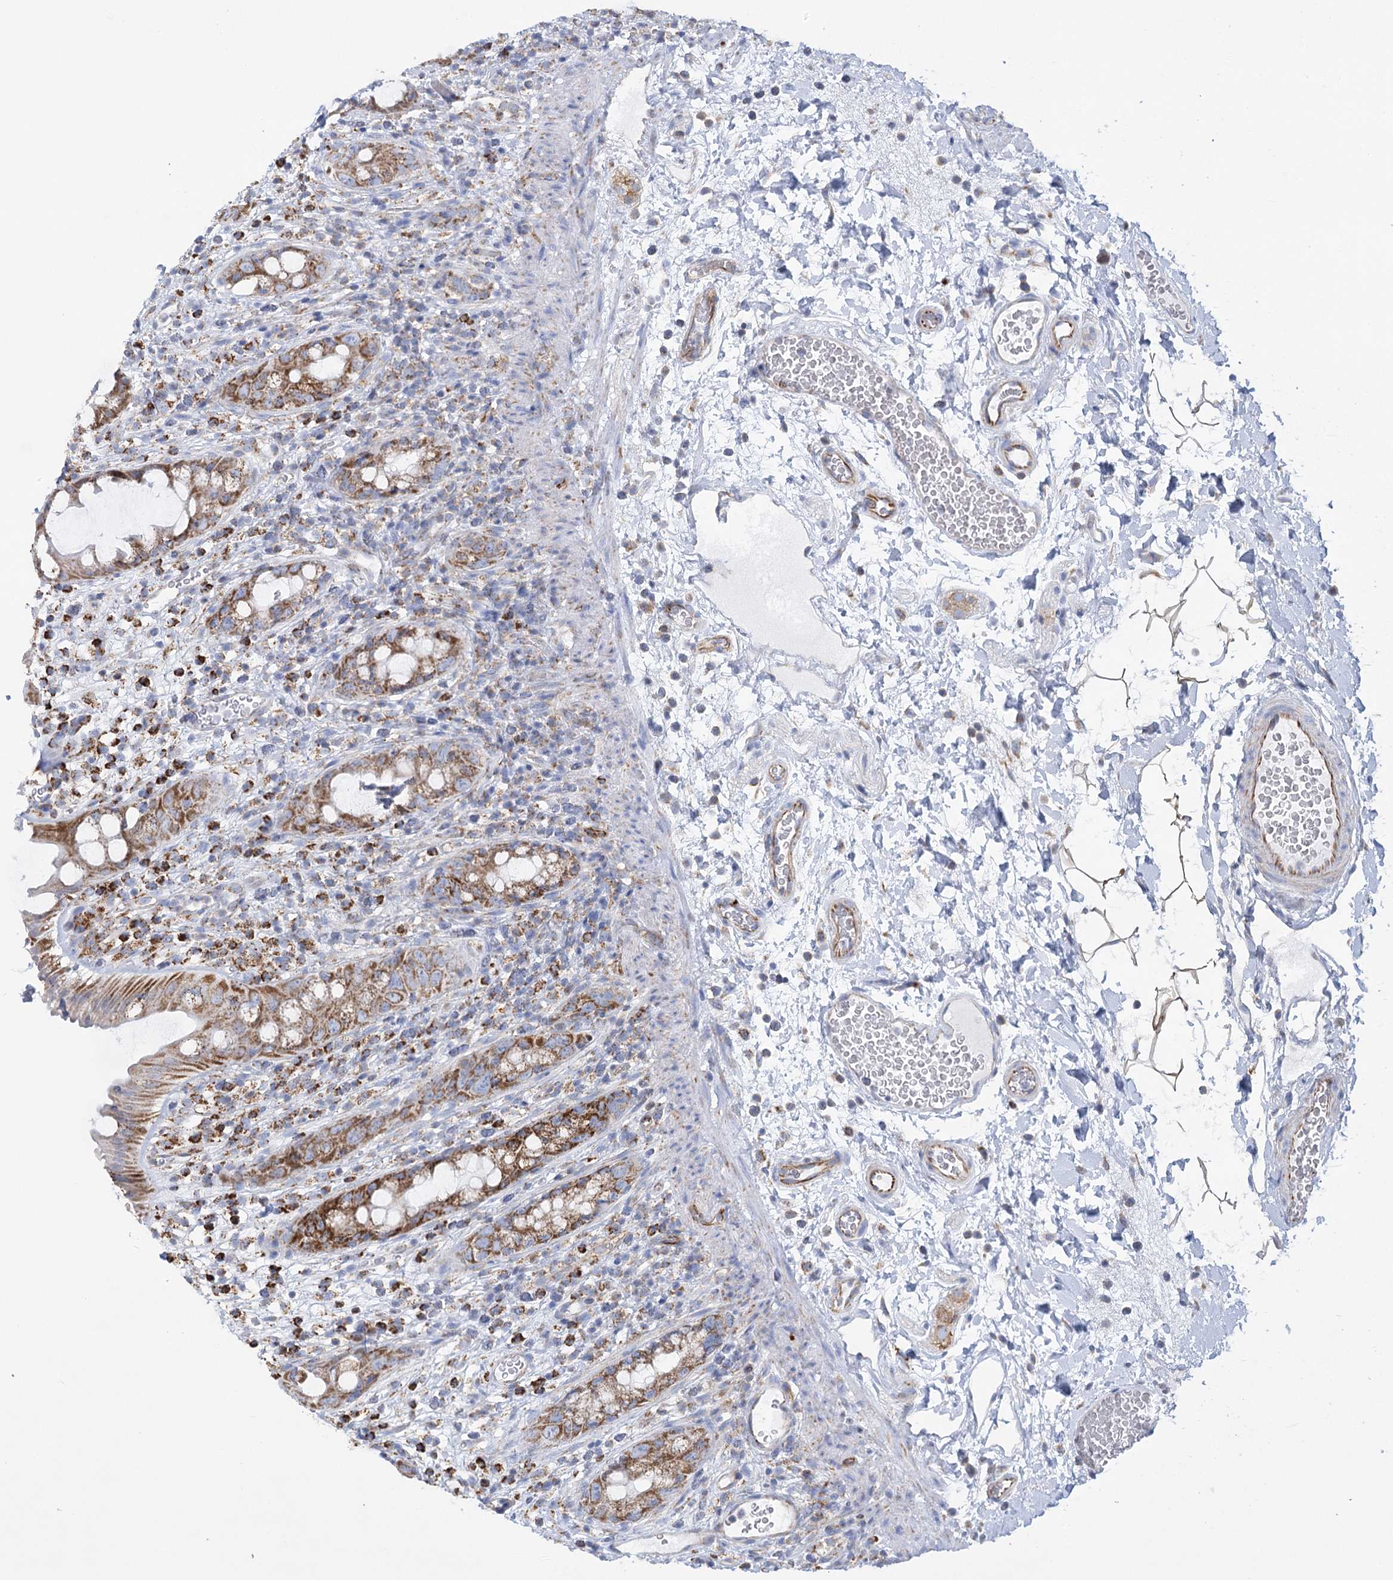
{"staining": {"intensity": "strong", "quantity": ">75%", "location": "cytoplasmic/membranous"}, "tissue": "rectum", "cell_type": "Glandular cells", "image_type": "normal", "snomed": [{"axis": "morphology", "description": "Normal tissue, NOS"}, {"axis": "topography", "description": "Rectum"}], "caption": "The image reveals immunohistochemical staining of normal rectum. There is strong cytoplasmic/membranous expression is present in approximately >75% of glandular cells. (DAB (3,3'-diaminobenzidine) IHC, brown staining for protein, blue staining for nuclei).", "gene": "DHTKD1", "patient": {"sex": "female", "age": 57}}